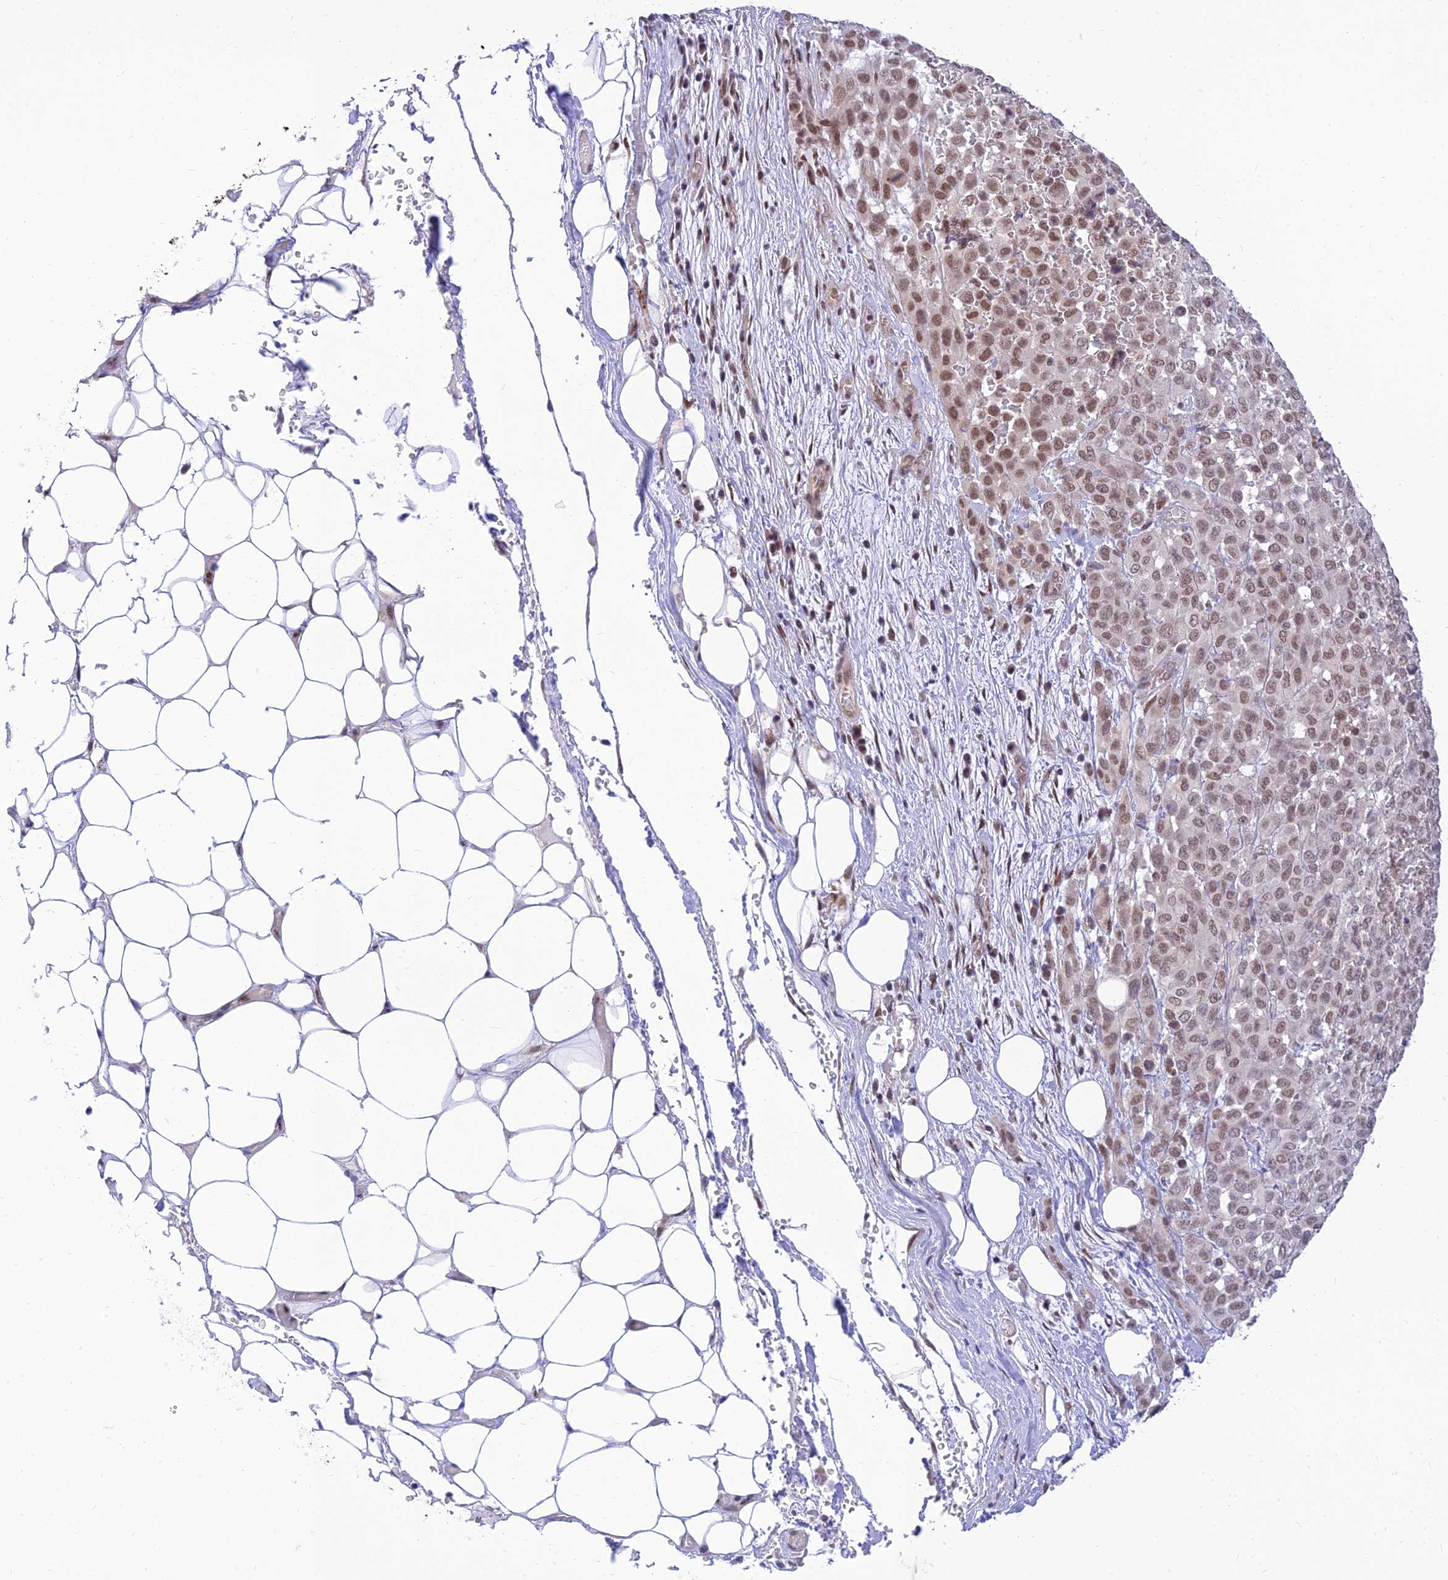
{"staining": {"intensity": "moderate", "quantity": ">75%", "location": "nuclear"}, "tissue": "melanoma", "cell_type": "Tumor cells", "image_type": "cancer", "snomed": [{"axis": "morphology", "description": "Malignant melanoma, Metastatic site"}, {"axis": "topography", "description": "Skin"}], "caption": "Protein expression analysis of human melanoma reveals moderate nuclear staining in about >75% of tumor cells. The staining is performed using DAB (3,3'-diaminobenzidine) brown chromogen to label protein expression. The nuclei are counter-stained blue using hematoxylin.", "gene": "MICOS13", "patient": {"sex": "female", "age": 81}}